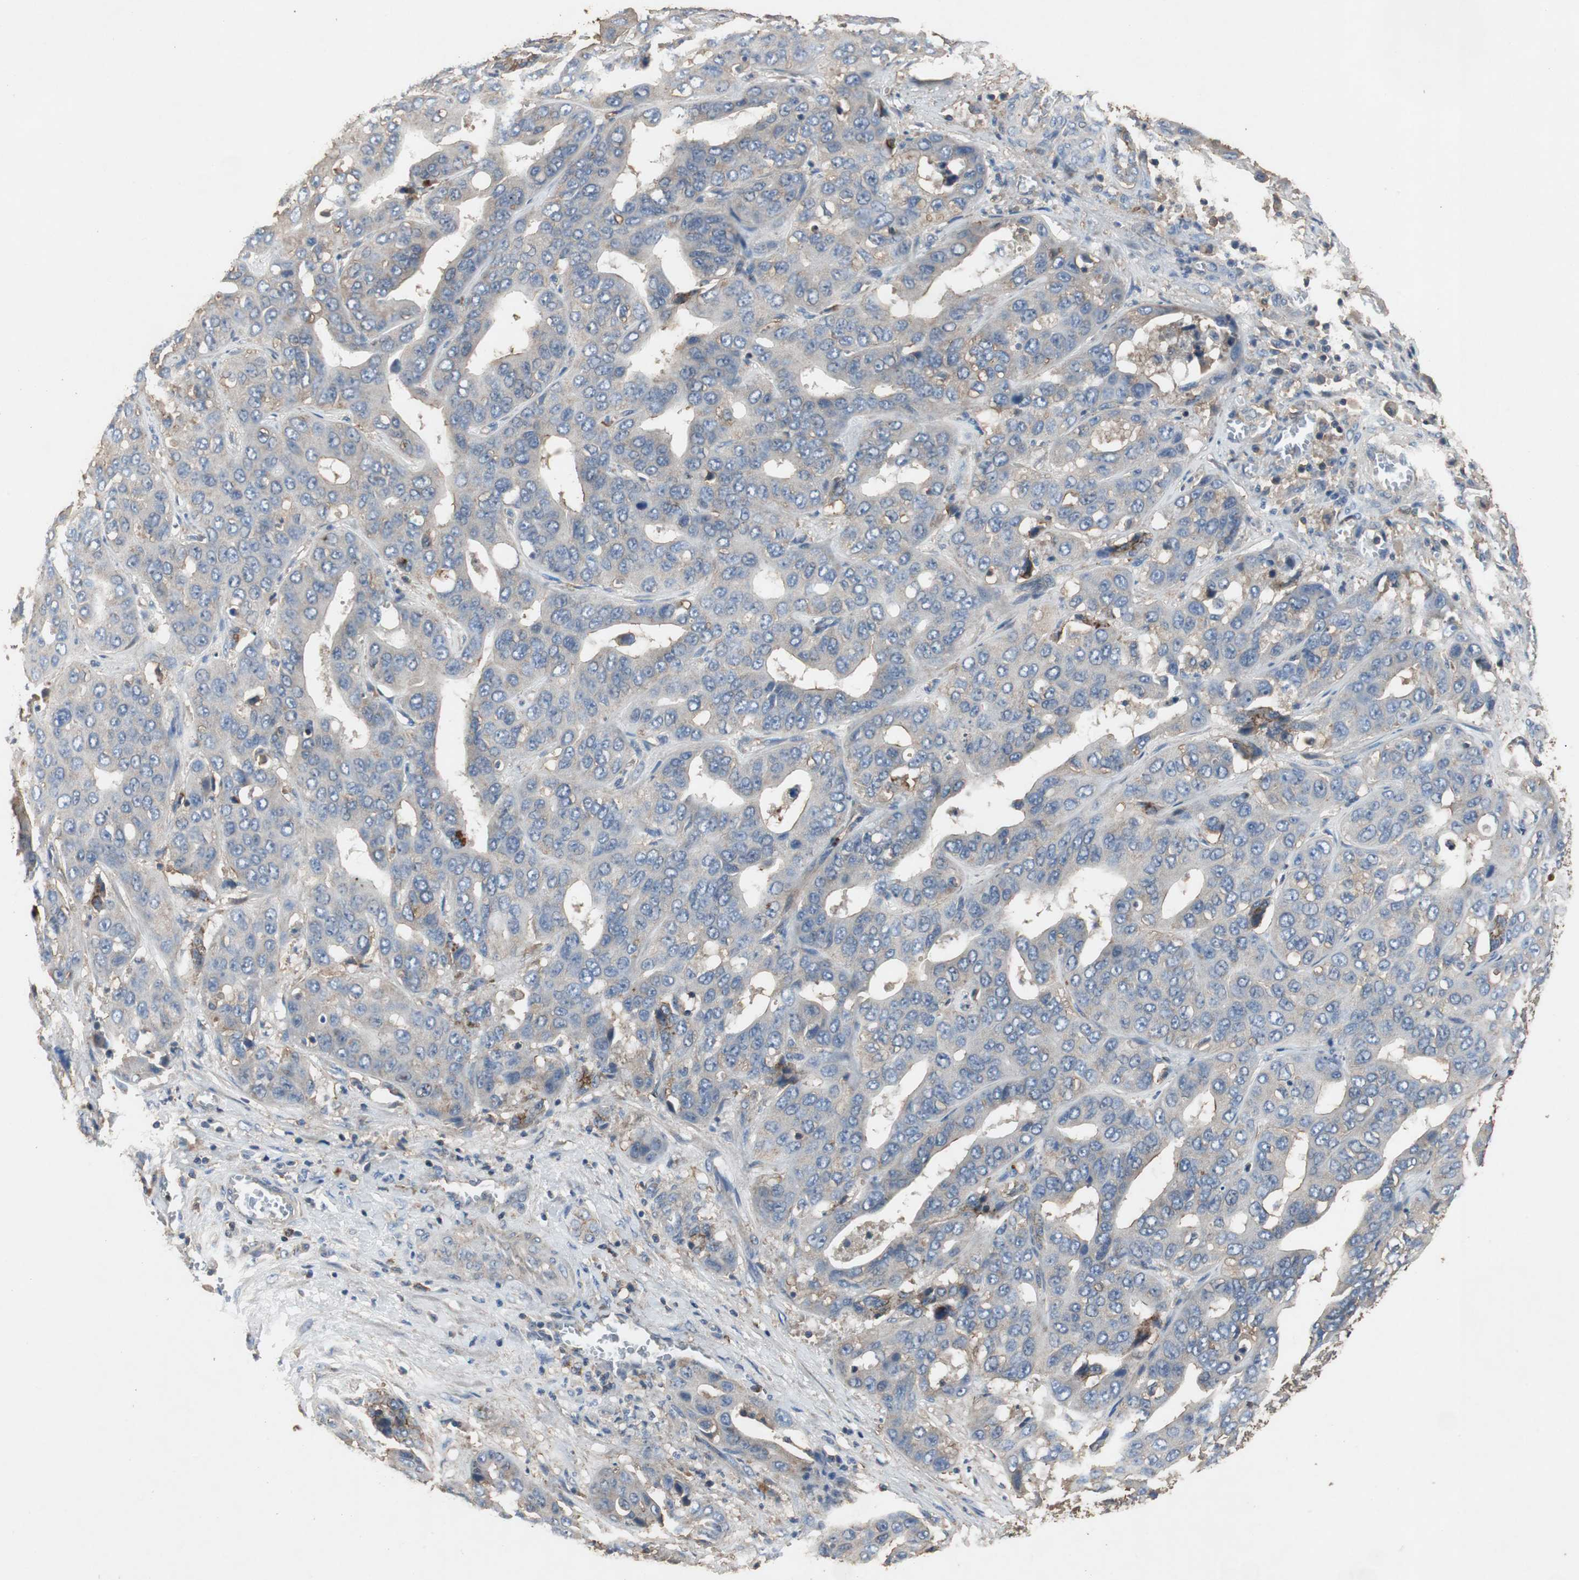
{"staining": {"intensity": "weak", "quantity": "<25%", "location": "cytoplasmic/membranous"}, "tissue": "liver cancer", "cell_type": "Tumor cells", "image_type": "cancer", "snomed": [{"axis": "morphology", "description": "Cholangiocarcinoma"}, {"axis": "topography", "description": "Liver"}], "caption": "Immunohistochemical staining of liver cholangiocarcinoma exhibits no significant expression in tumor cells. (DAB (3,3'-diaminobenzidine) IHC with hematoxylin counter stain).", "gene": "TNFRSF14", "patient": {"sex": "female", "age": 52}}